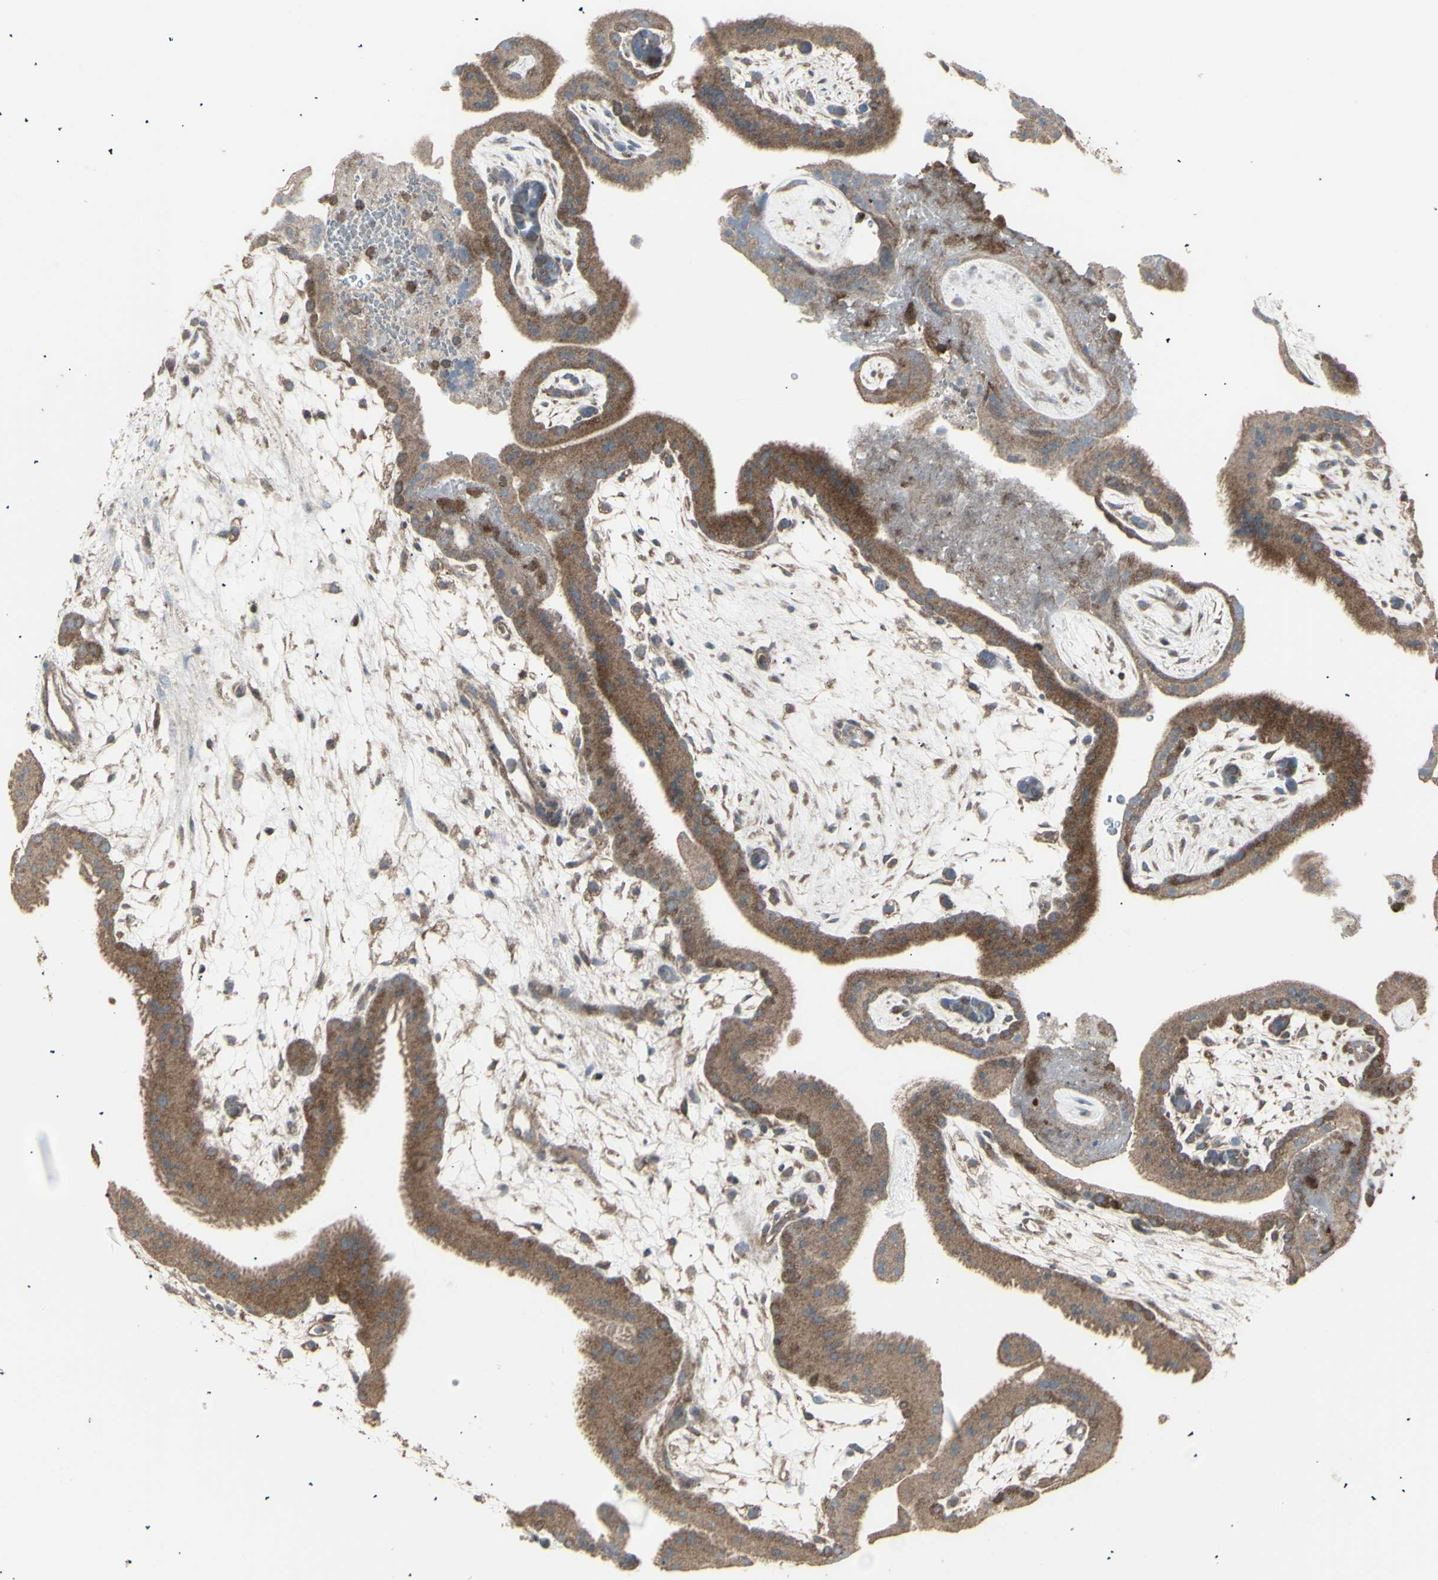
{"staining": {"intensity": "moderate", "quantity": ">75%", "location": "cytoplasmic/membranous"}, "tissue": "placenta", "cell_type": "Trophoblastic cells", "image_type": "normal", "snomed": [{"axis": "morphology", "description": "Normal tissue, NOS"}, {"axis": "topography", "description": "Placenta"}], "caption": "Immunohistochemical staining of normal human placenta demonstrates moderate cytoplasmic/membranous protein expression in approximately >75% of trophoblastic cells.", "gene": "RNASEL", "patient": {"sex": "female", "age": 19}}